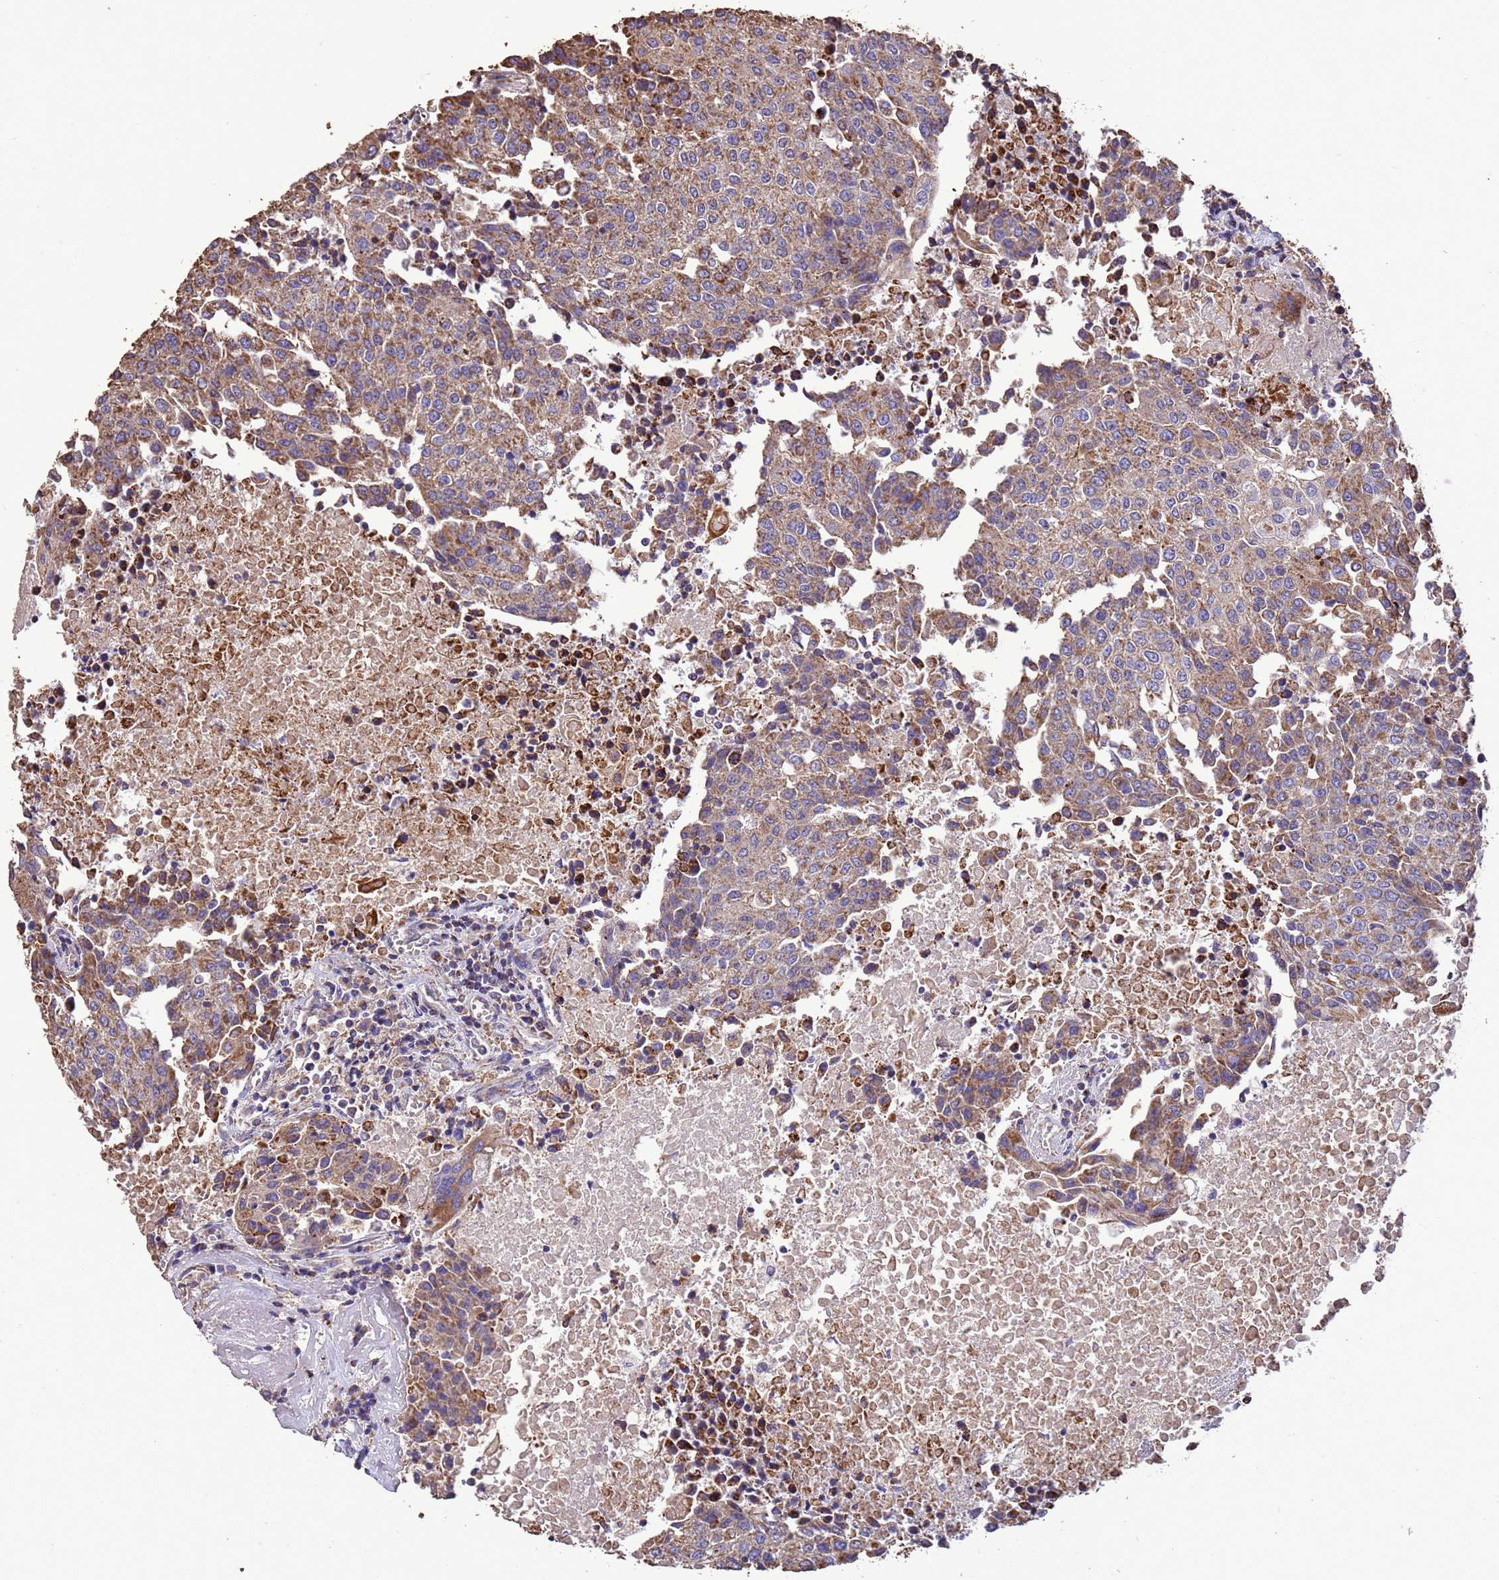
{"staining": {"intensity": "moderate", "quantity": "25%-75%", "location": "cytoplasmic/membranous"}, "tissue": "urothelial cancer", "cell_type": "Tumor cells", "image_type": "cancer", "snomed": [{"axis": "morphology", "description": "Urothelial carcinoma, High grade"}, {"axis": "topography", "description": "Urinary bladder"}], "caption": "Human urothelial cancer stained for a protein (brown) exhibits moderate cytoplasmic/membranous positive positivity in about 25%-75% of tumor cells.", "gene": "ZNFX1", "patient": {"sex": "female", "age": 85}}